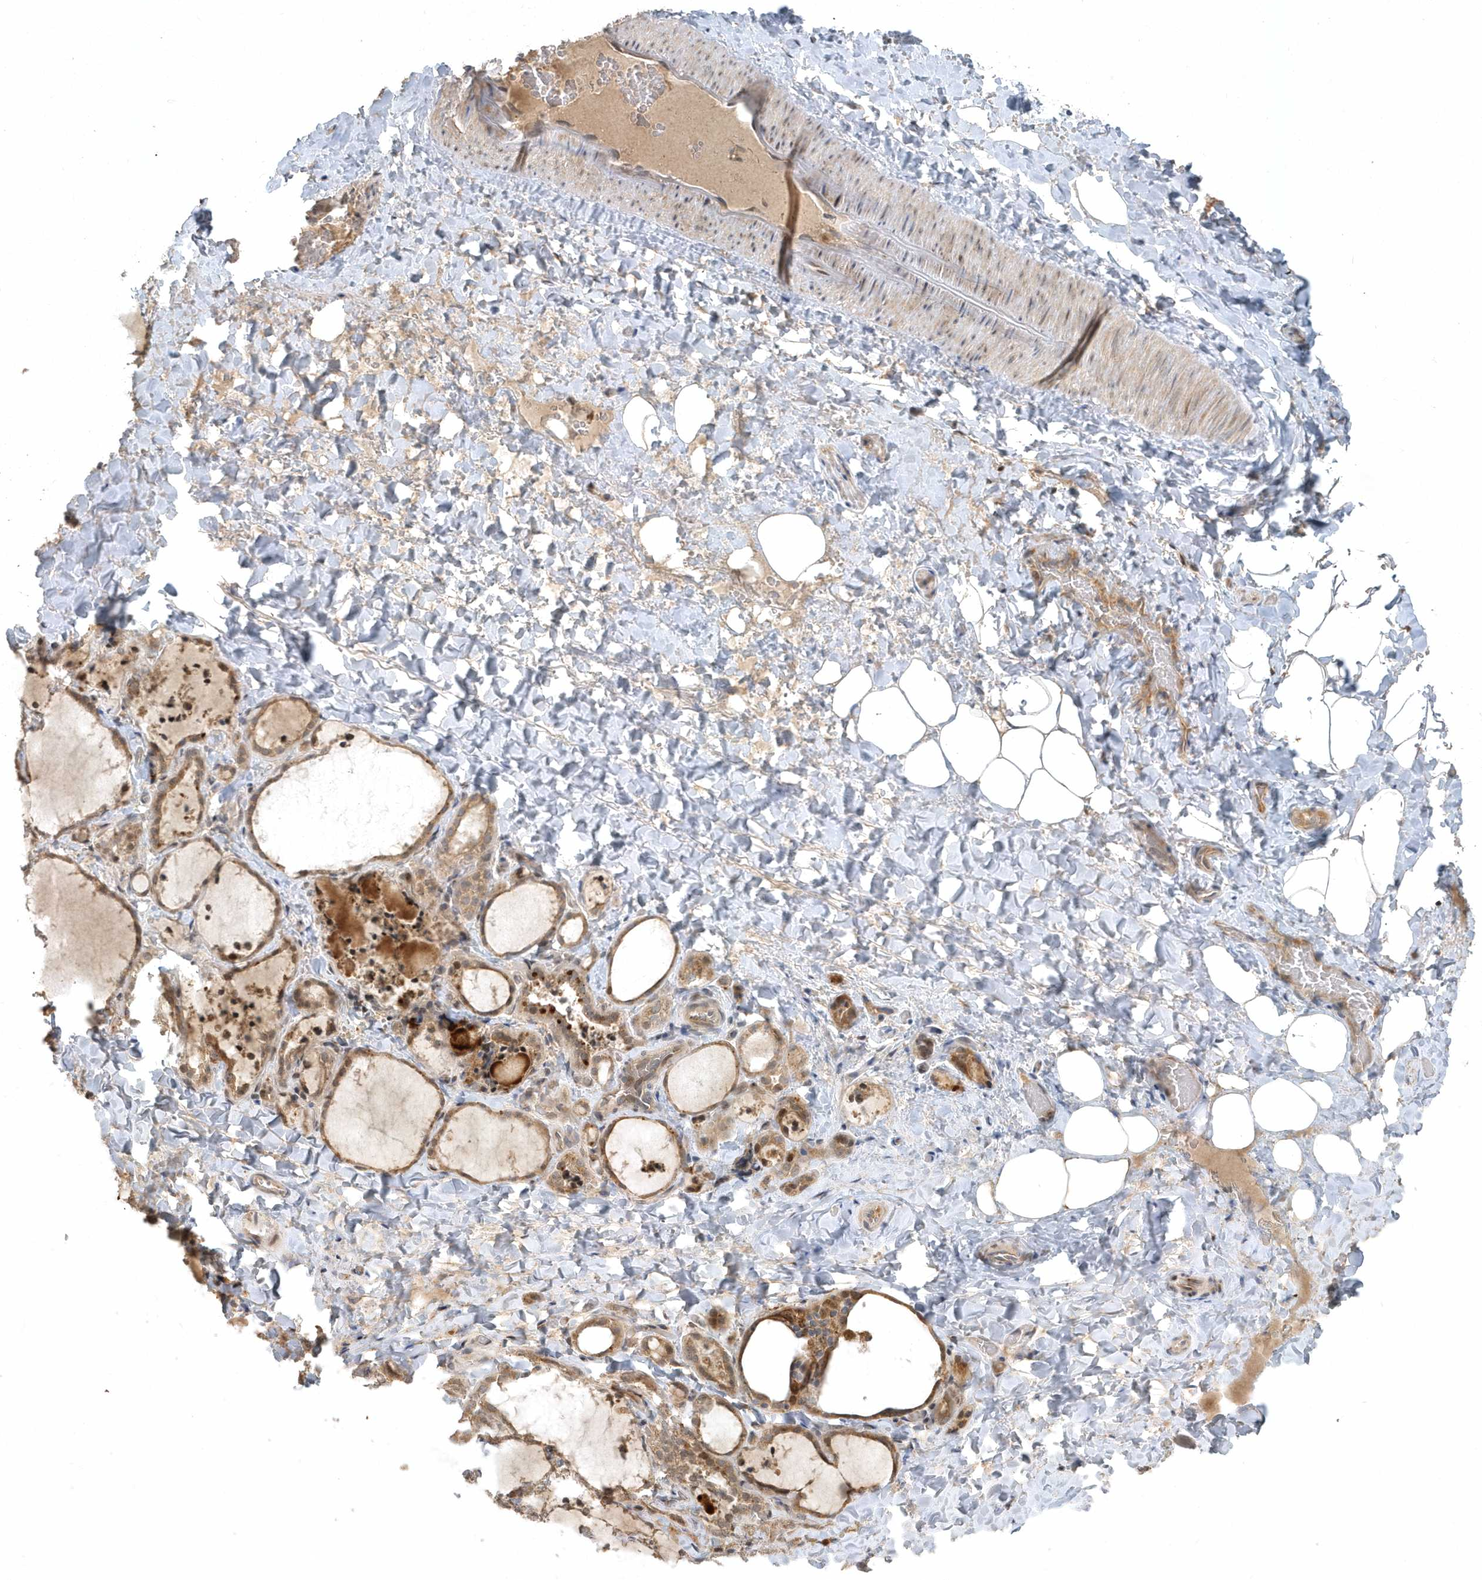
{"staining": {"intensity": "moderate", "quantity": ">75%", "location": "cytoplasmic/membranous,nuclear"}, "tissue": "thyroid gland", "cell_type": "Glandular cells", "image_type": "normal", "snomed": [{"axis": "morphology", "description": "Normal tissue, NOS"}, {"axis": "topography", "description": "Thyroid gland"}], "caption": "Glandular cells reveal moderate cytoplasmic/membranous,nuclear staining in approximately >75% of cells in normal thyroid gland. (IHC, brightfield microscopy, high magnification).", "gene": "TRAIP", "patient": {"sex": "female", "age": 22}}